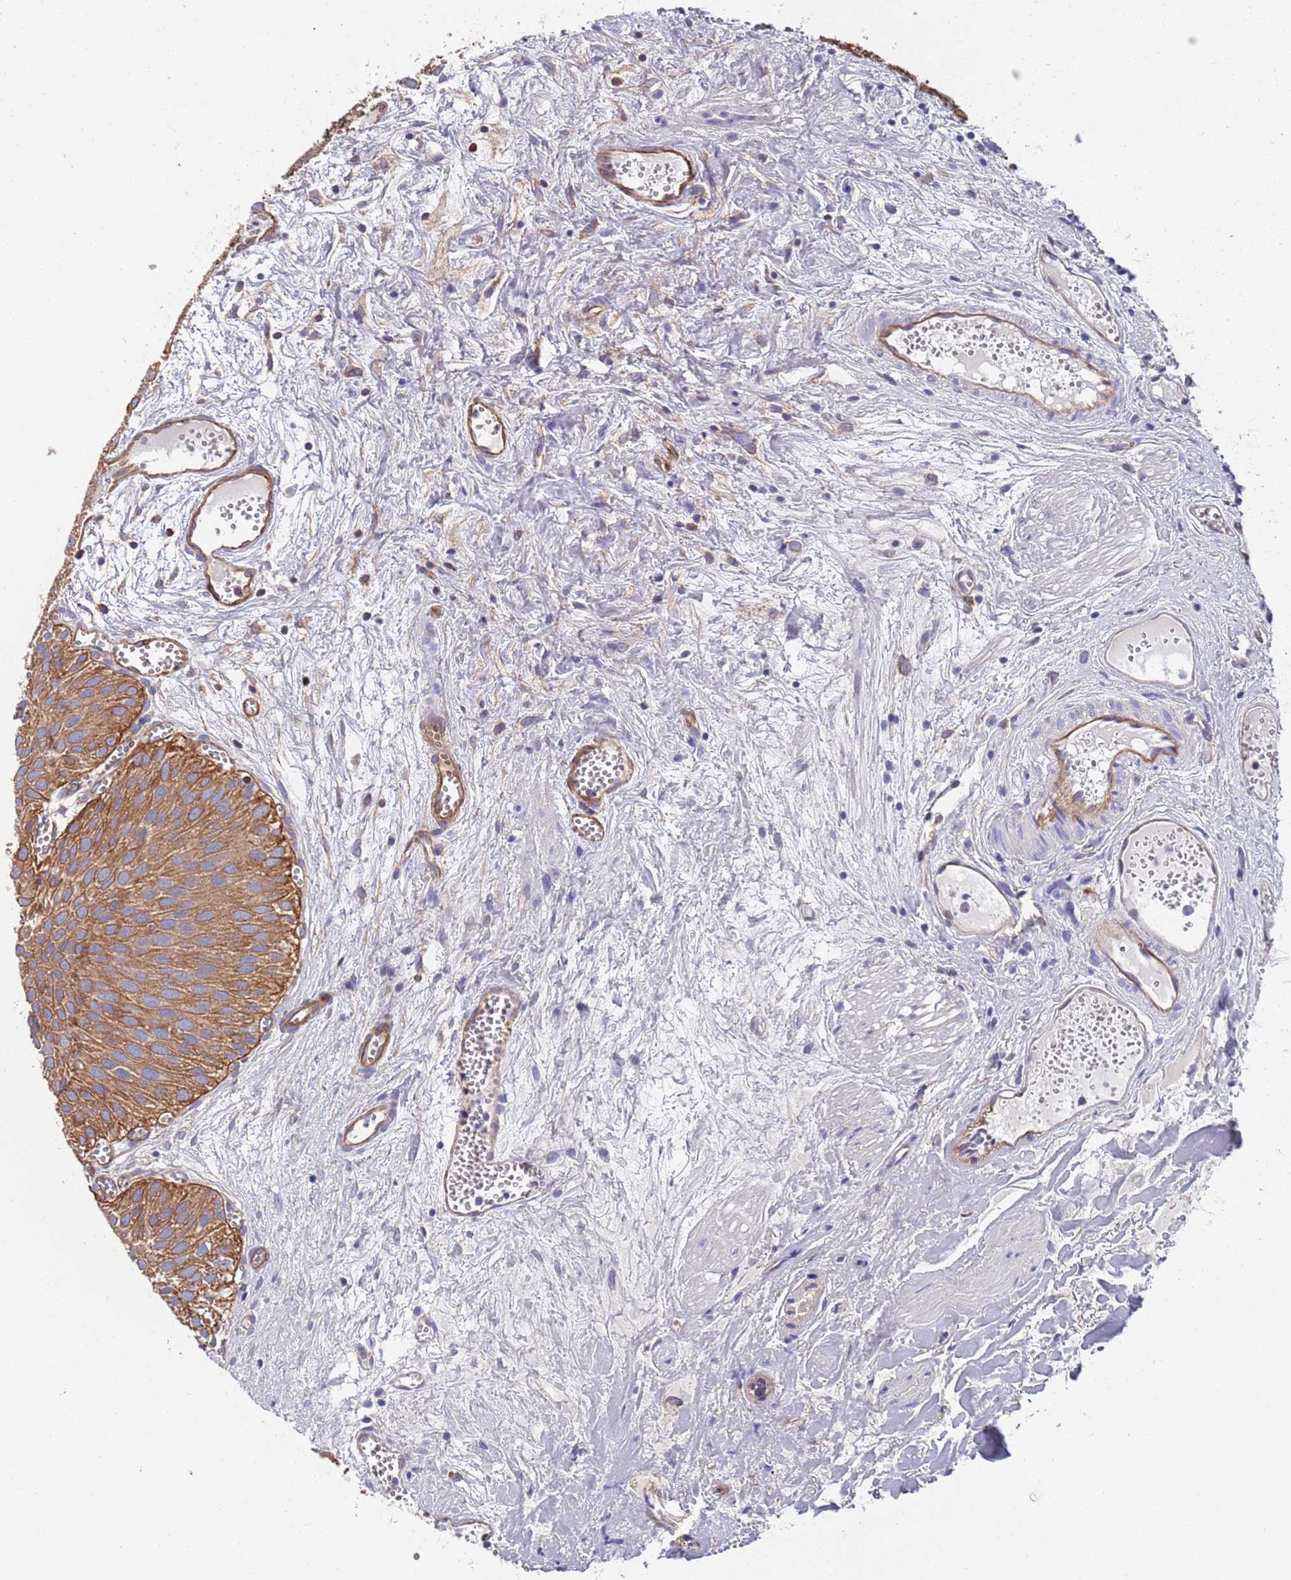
{"staining": {"intensity": "moderate", "quantity": ">75%", "location": "cytoplasmic/membranous"}, "tissue": "urothelial cancer", "cell_type": "Tumor cells", "image_type": "cancer", "snomed": [{"axis": "morphology", "description": "Urothelial carcinoma, Low grade"}, {"axis": "topography", "description": "Urinary bladder"}], "caption": "Urothelial carcinoma (low-grade) was stained to show a protein in brown. There is medium levels of moderate cytoplasmic/membranous expression in about >75% of tumor cells.", "gene": "JAKMIP2", "patient": {"sex": "male", "age": 88}}